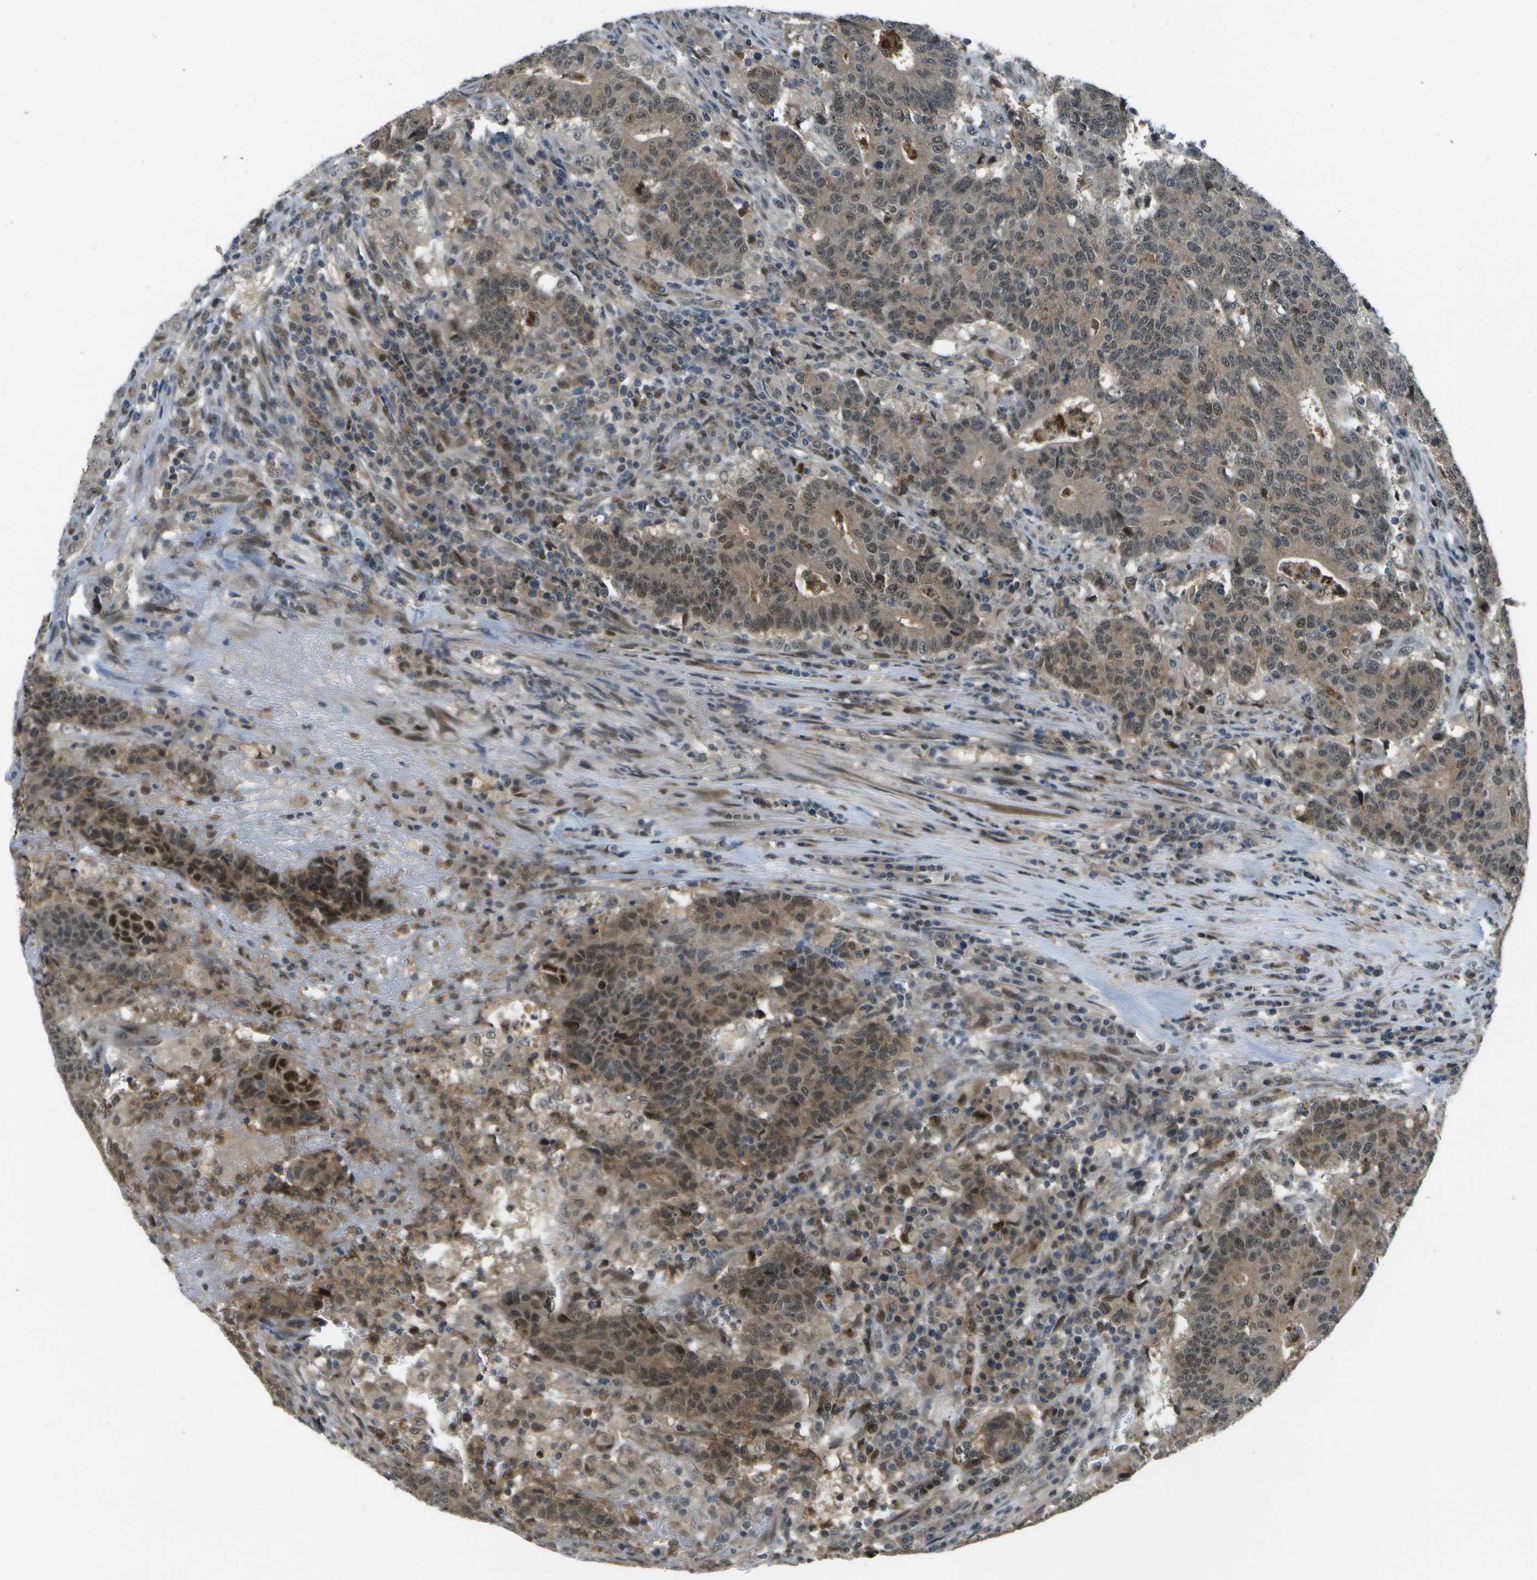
{"staining": {"intensity": "moderate", "quantity": "25%-75%", "location": "cytoplasmic/membranous,nuclear"}, "tissue": "colorectal cancer", "cell_type": "Tumor cells", "image_type": "cancer", "snomed": [{"axis": "morphology", "description": "Normal tissue, NOS"}, {"axis": "morphology", "description": "Adenocarcinoma, NOS"}, {"axis": "topography", "description": "Colon"}], "caption": "Human colorectal adenocarcinoma stained with a brown dye demonstrates moderate cytoplasmic/membranous and nuclear positive expression in about 25%-75% of tumor cells.", "gene": "GANC", "patient": {"sex": "female", "age": 75}}